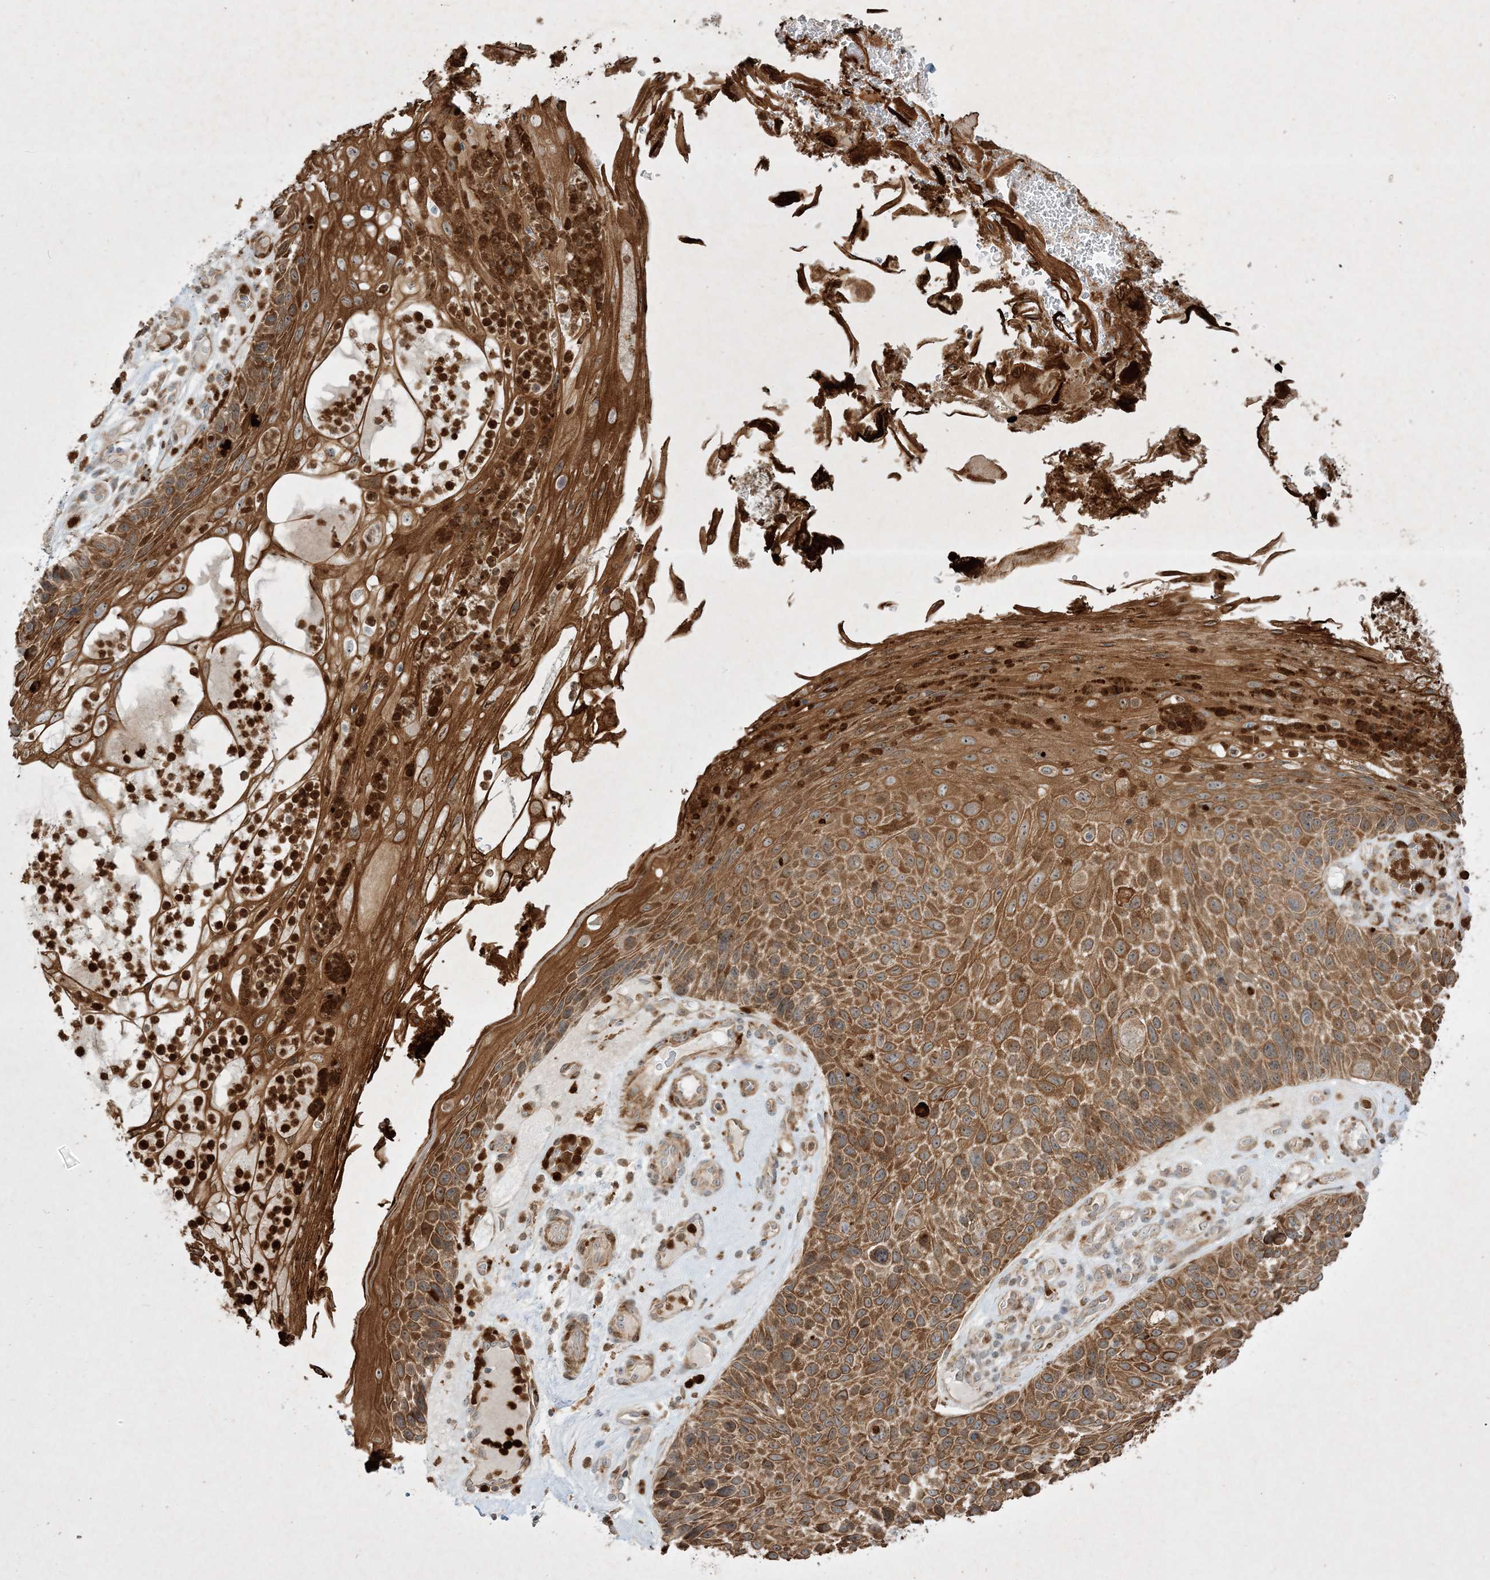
{"staining": {"intensity": "strong", "quantity": ">75%", "location": "cytoplasmic/membranous"}, "tissue": "skin cancer", "cell_type": "Tumor cells", "image_type": "cancer", "snomed": [{"axis": "morphology", "description": "Squamous cell carcinoma, NOS"}, {"axis": "topography", "description": "Skin"}], "caption": "Immunohistochemistry (IHC) of human skin squamous cell carcinoma exhibits high levels of strong cytoplasmic/membranous staining in about >75% of tumor cells.", "gene": "IFT57", "patient": {"sex": "female", "age": 88}}